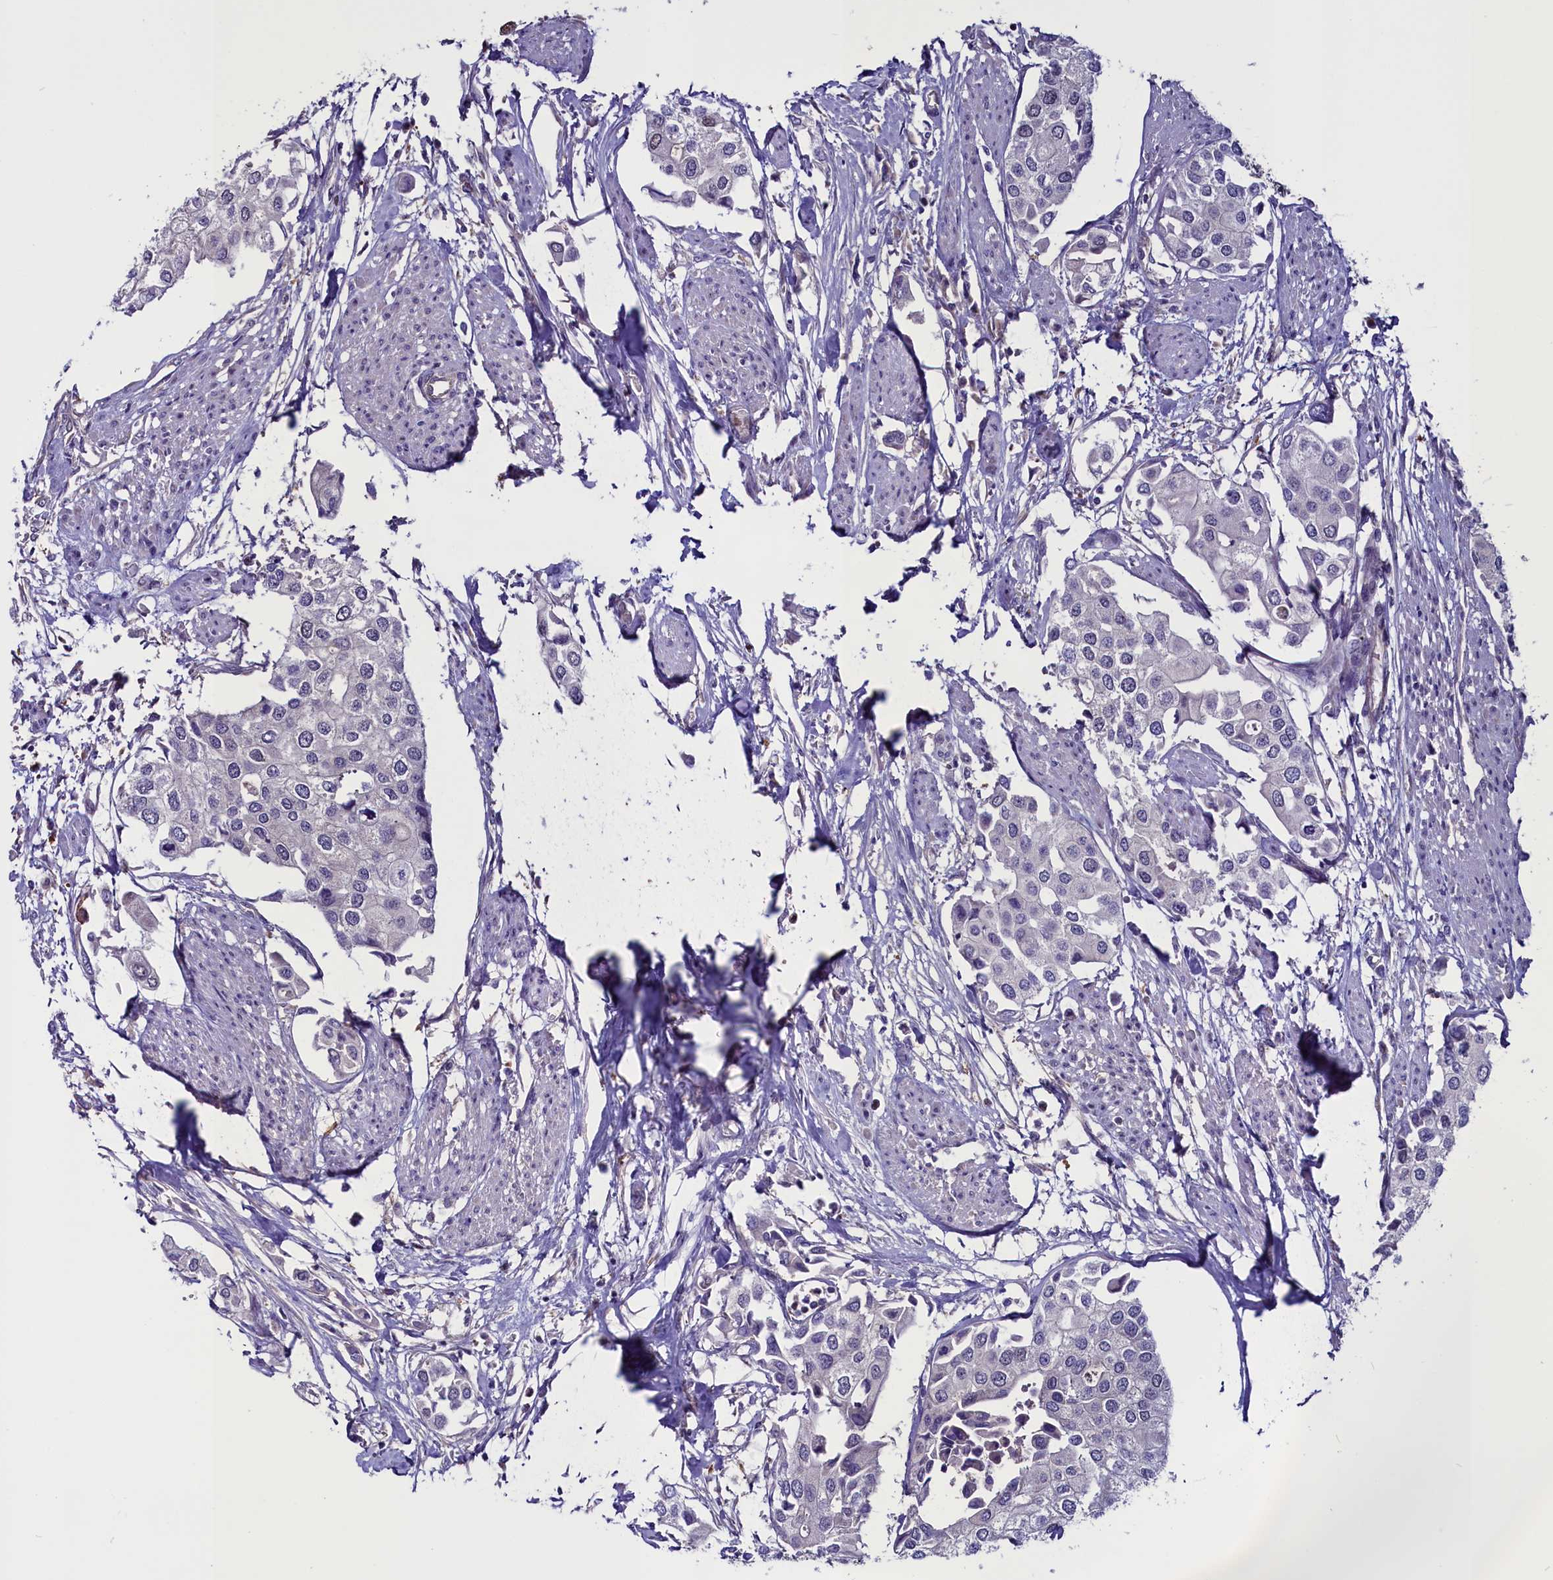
{"staining": {"intensity": "negative", "quantity": "none", "location": "none"}, "tissue": "urothelial cancer", "cell_type": "Tumor cells", "image_type": "cancer", "snomed": [{"axis": "morphology", "description": "Urothelial carcinoma, High grade"}, {"axis": "topography", "description": "Urinary bladder"}], "caption": "This is an immunohistochemistry micrograph of human high-grade urothelial carcinoma. There is no expression in tumor cells.", "gene": "PDILT", "patient": {"sex": "male", "age": 64}}